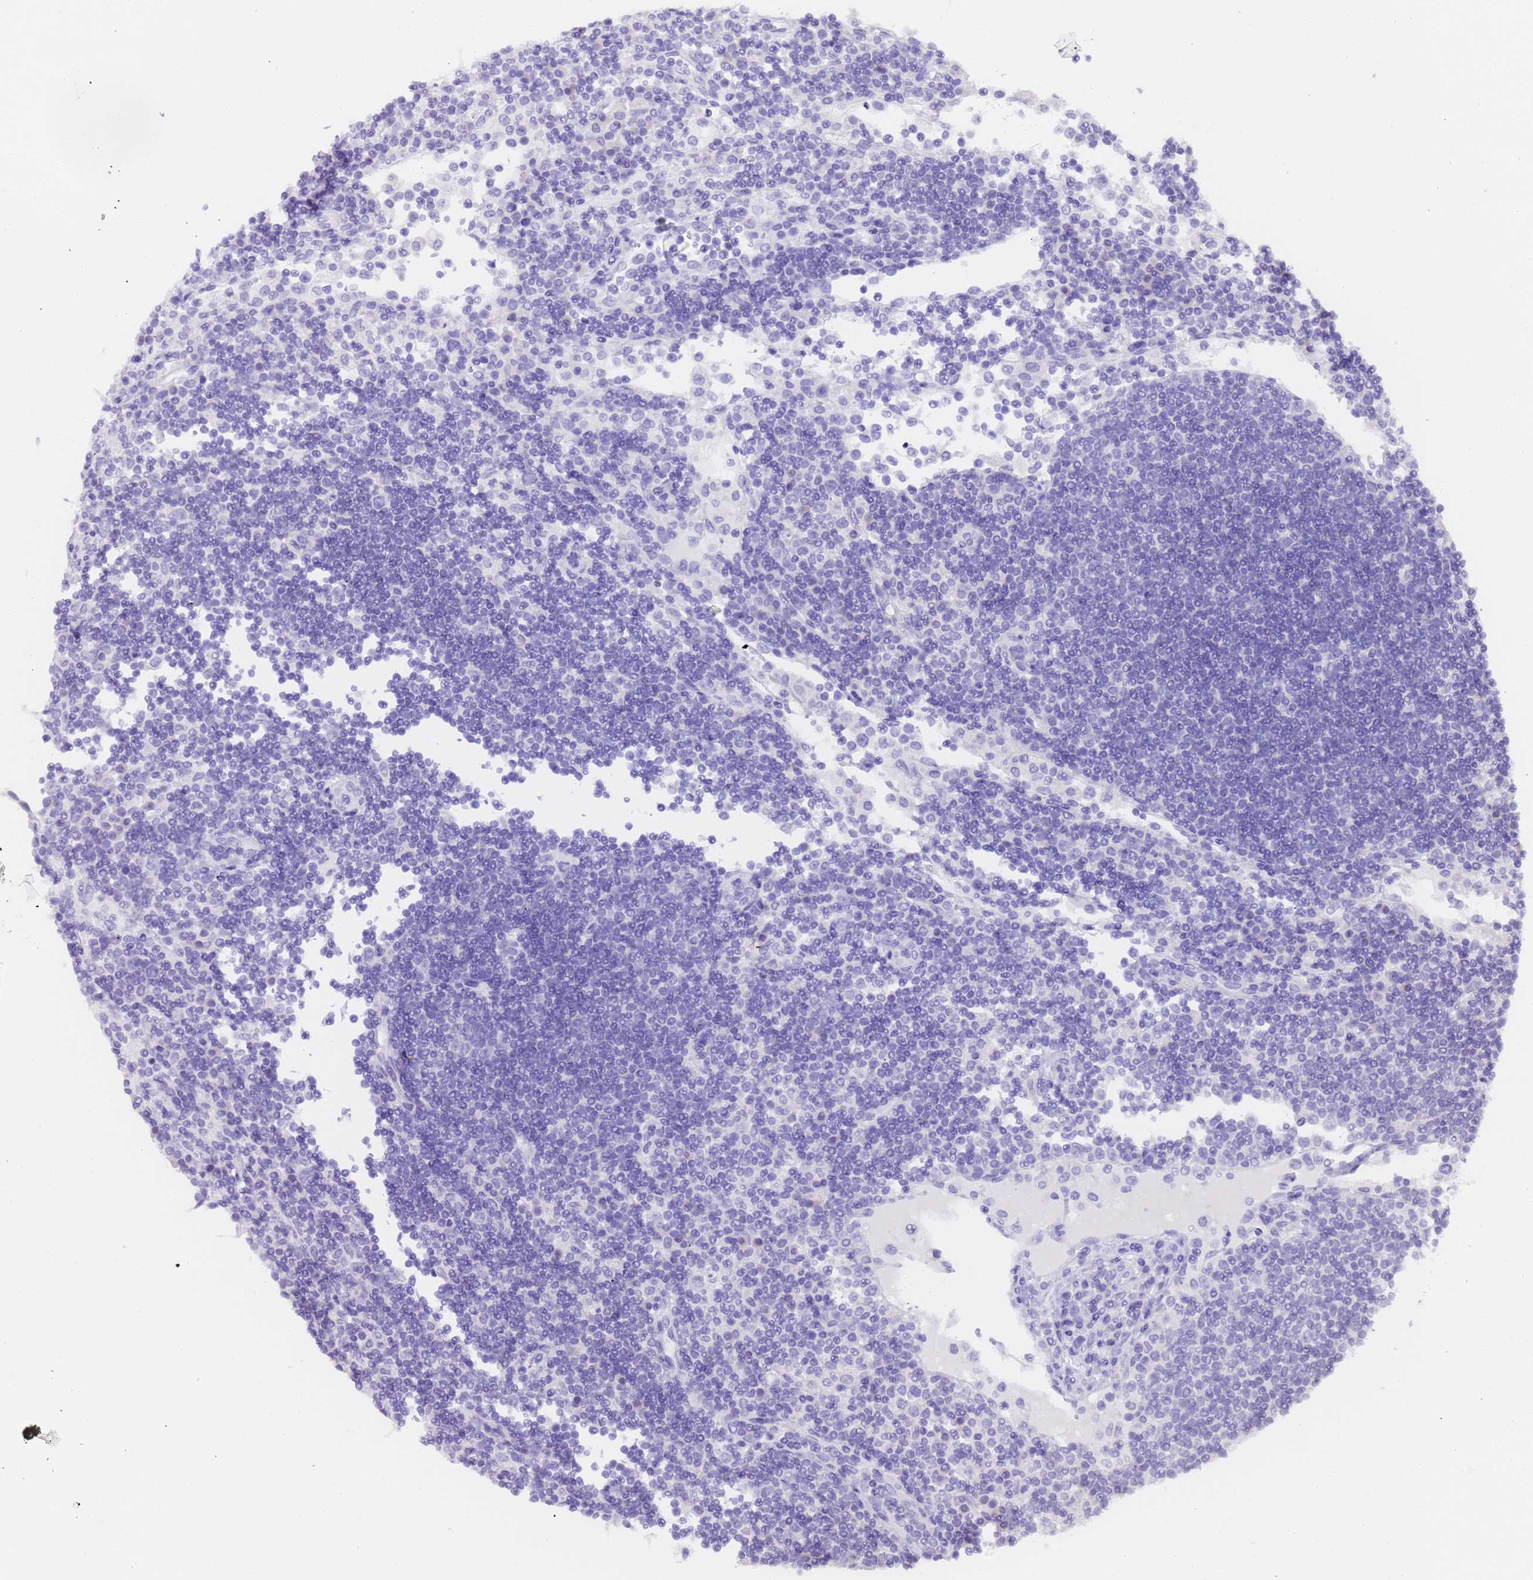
{"staining": {"intensity": "negative", "quantity": "none", "location": "none"}, "tissue": "lymph node", "cell_type": "Germinal center cells", "image_type": "normal", "snomed": [{"axis": "morphology", "description": "Normal tissue, NOS"}, {"axis": "topography", "description": "Lymph node"}], "caption": "The IHC photomicrograph has no significant staining in germinal center cells of lymph node. (DAB (3,3'-diaminobenzidine) IHC with hematoxylin counter stain).", "gene": "GABRA1", "patient": {"sex": "female", "age": 53}}